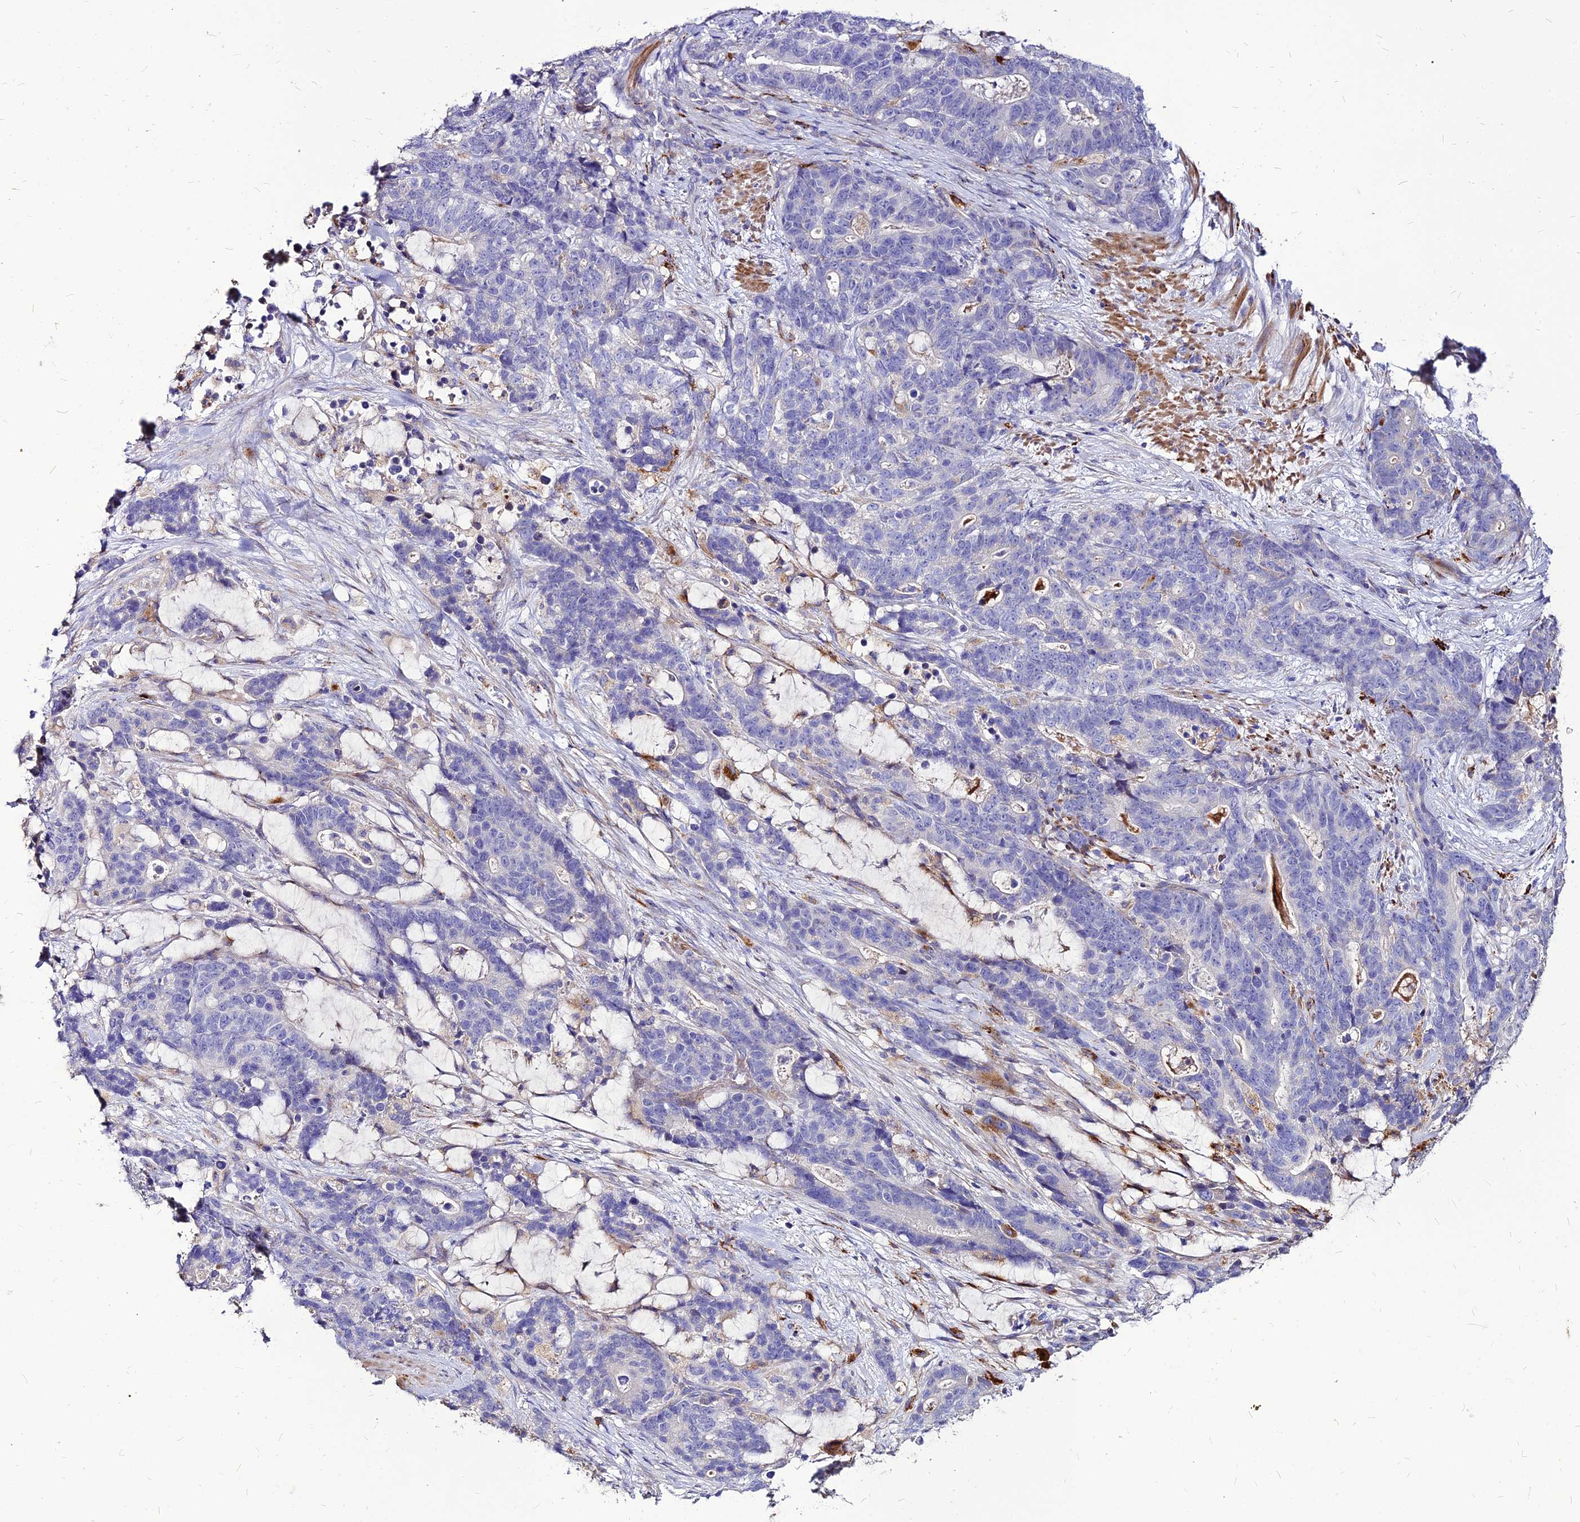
{"staining": {"intensity": "negative", "quantity": "none", "location": "none"}, "tissue": "stomach cancer", "cell_type": "Tumor cells", "image_type": "cancer", "snomed": [{"axis": "morphology", "description": "Adenocarcinoma, NOS"}, {"axis": "topography", "description": "Stomach"}], "caption": "Immunohistochemical staining of human stomach adenocarcinoma exhibits no significant staining in tumor cells. (DAB (3,3'-diaminobenzidine) immunohistochemistry (IHC) visualized using brightfield microscopy, high magnification).", "gene": "RIMOC1", "patient": {"sex": "female", "age": 76}}